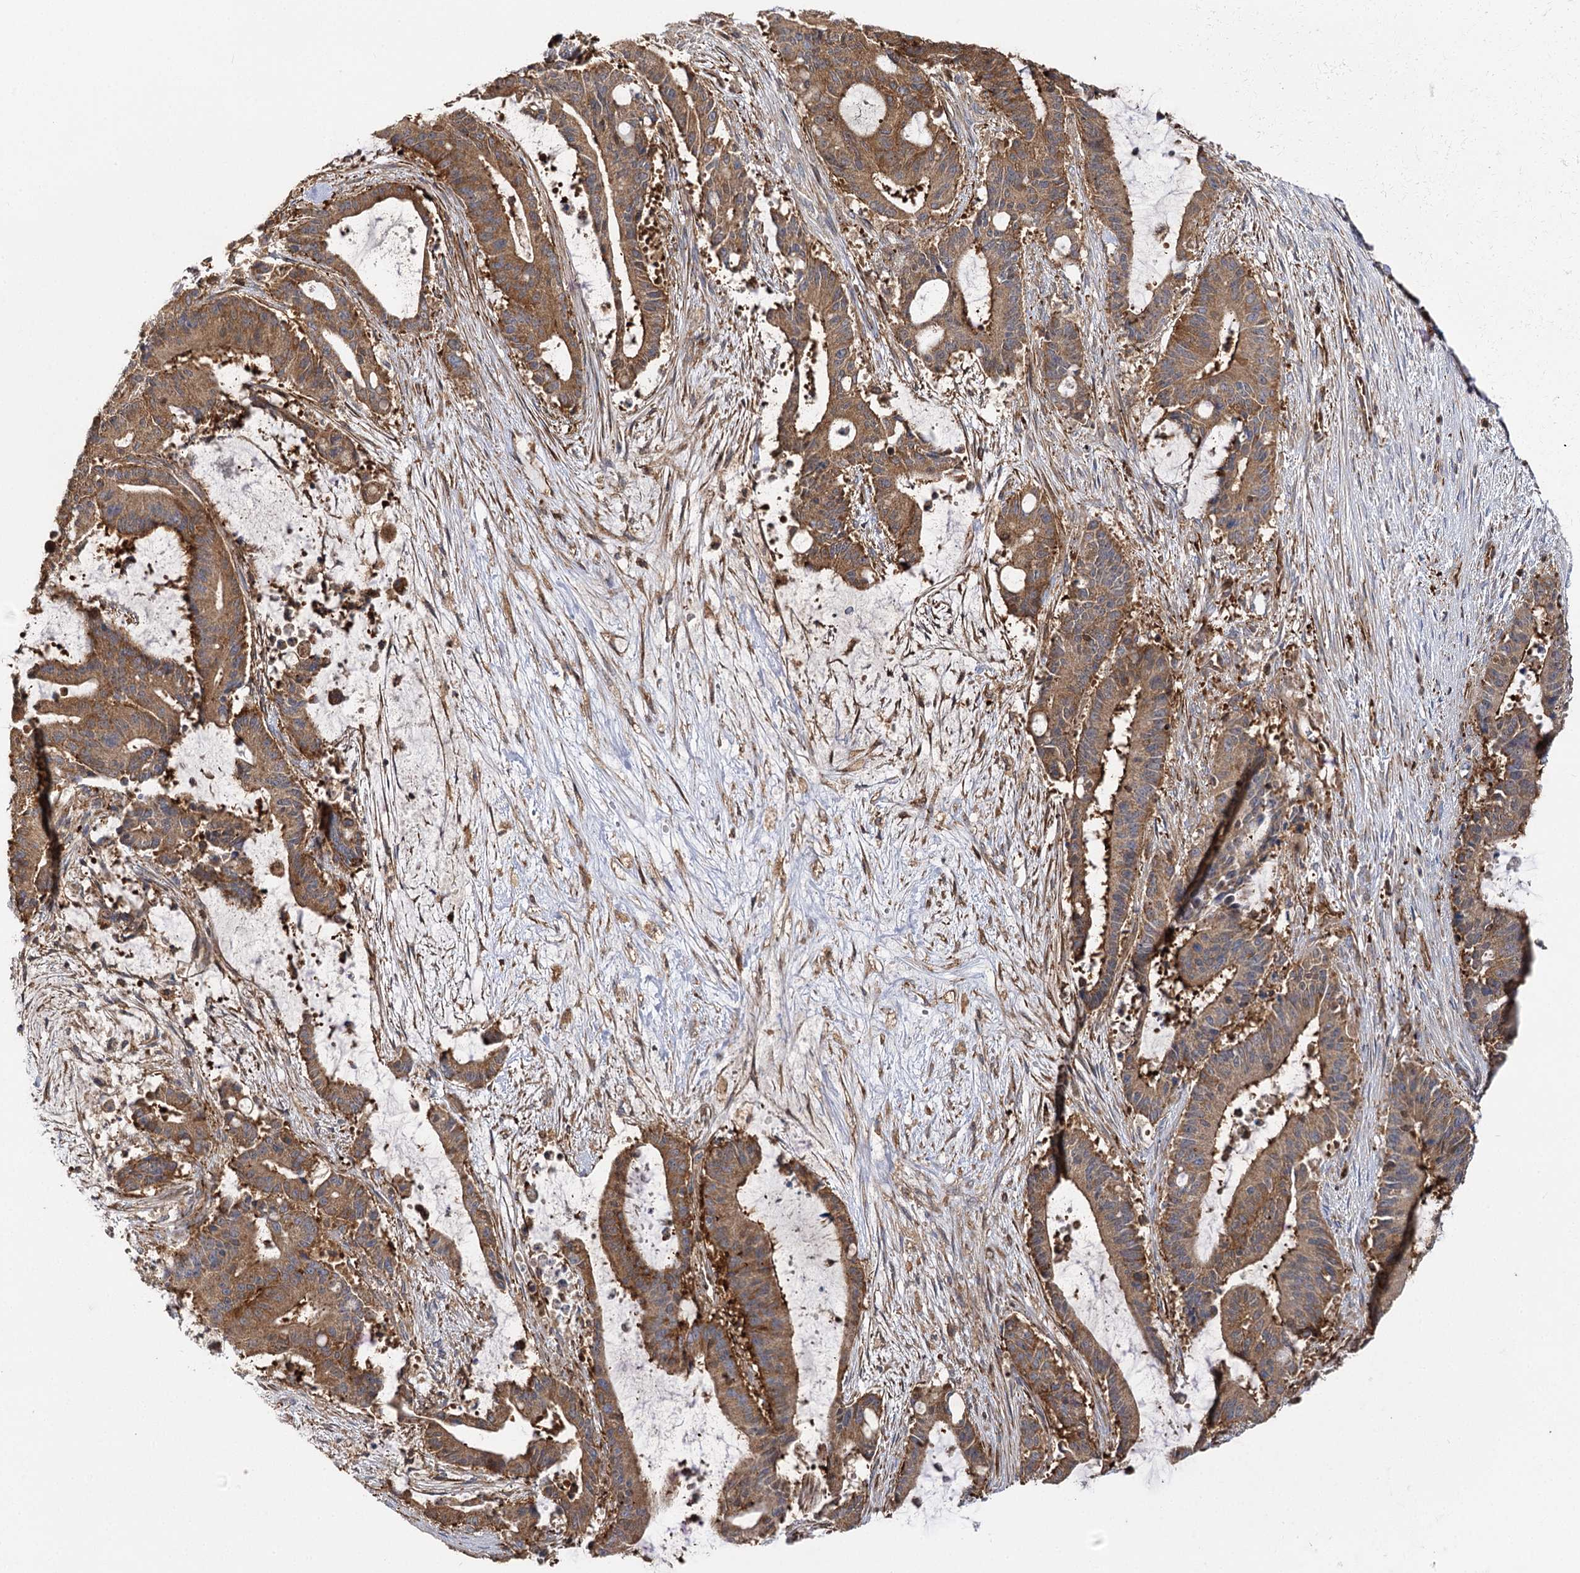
{"staining": {"intensity": "moderate", "quantity": ">75%", "location": "cytoplasmic/membranous"}, "tissue": "liver cancer", "cell_type": "Tumor cells", "image_type": "cancer", "snomed": [{"axis": "morphology", "description": "Normal tissue, NOS"}, {"axis": "morphology", "description": "Cholangiocarcinoma"}, {"axis": "topography", "description": "Liver"}, {"axis": "topography", "description": "Peripheral nerve tissue"}], "caption": "Liver cholangiocarcinoma was stained to show a protein in brown. There is medium levels of moderate cytoplasmic/membranous staining in about >75% of tumor cells.", "gene": "SEC24B", "patient": {"sex": "female", "age": 73}}